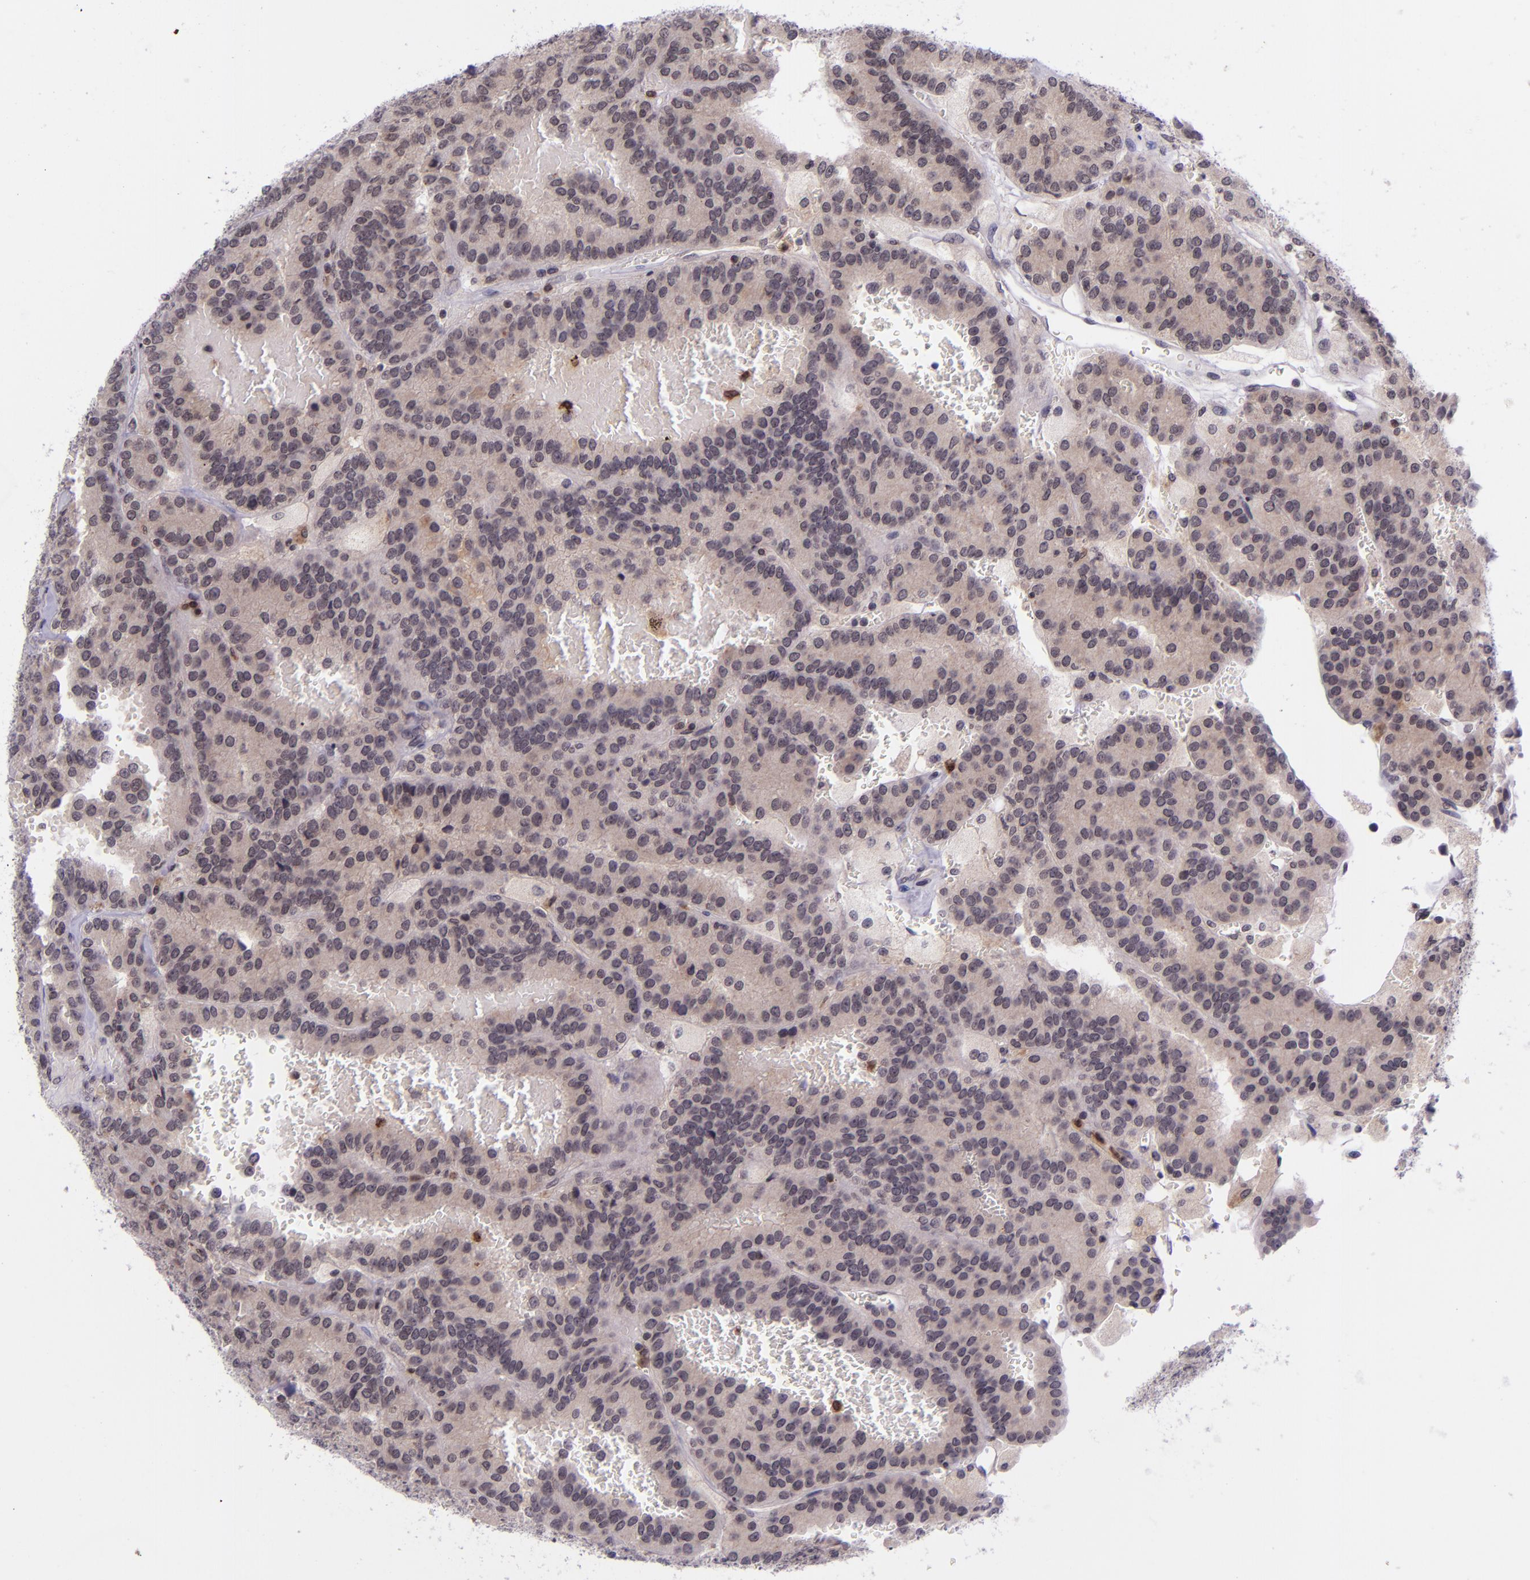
{"staining": {"intensity": "negative", "quantity": "none", "location": "none"}, "tissue": "renal cancer", "cell_type": "Tumor cells", "image_type": "cancer", "snomed": [{"axis": "morphology", "description": "Adenocarcinoma, NOS"}, {"axis": "topography", "description": "Kidney"}], "caption": "IHC of renal adenocarcinoma demonstrates no positivity in tumor cells.", "gene": "SELL", "patient": {"sex": "male", "age": 46}}